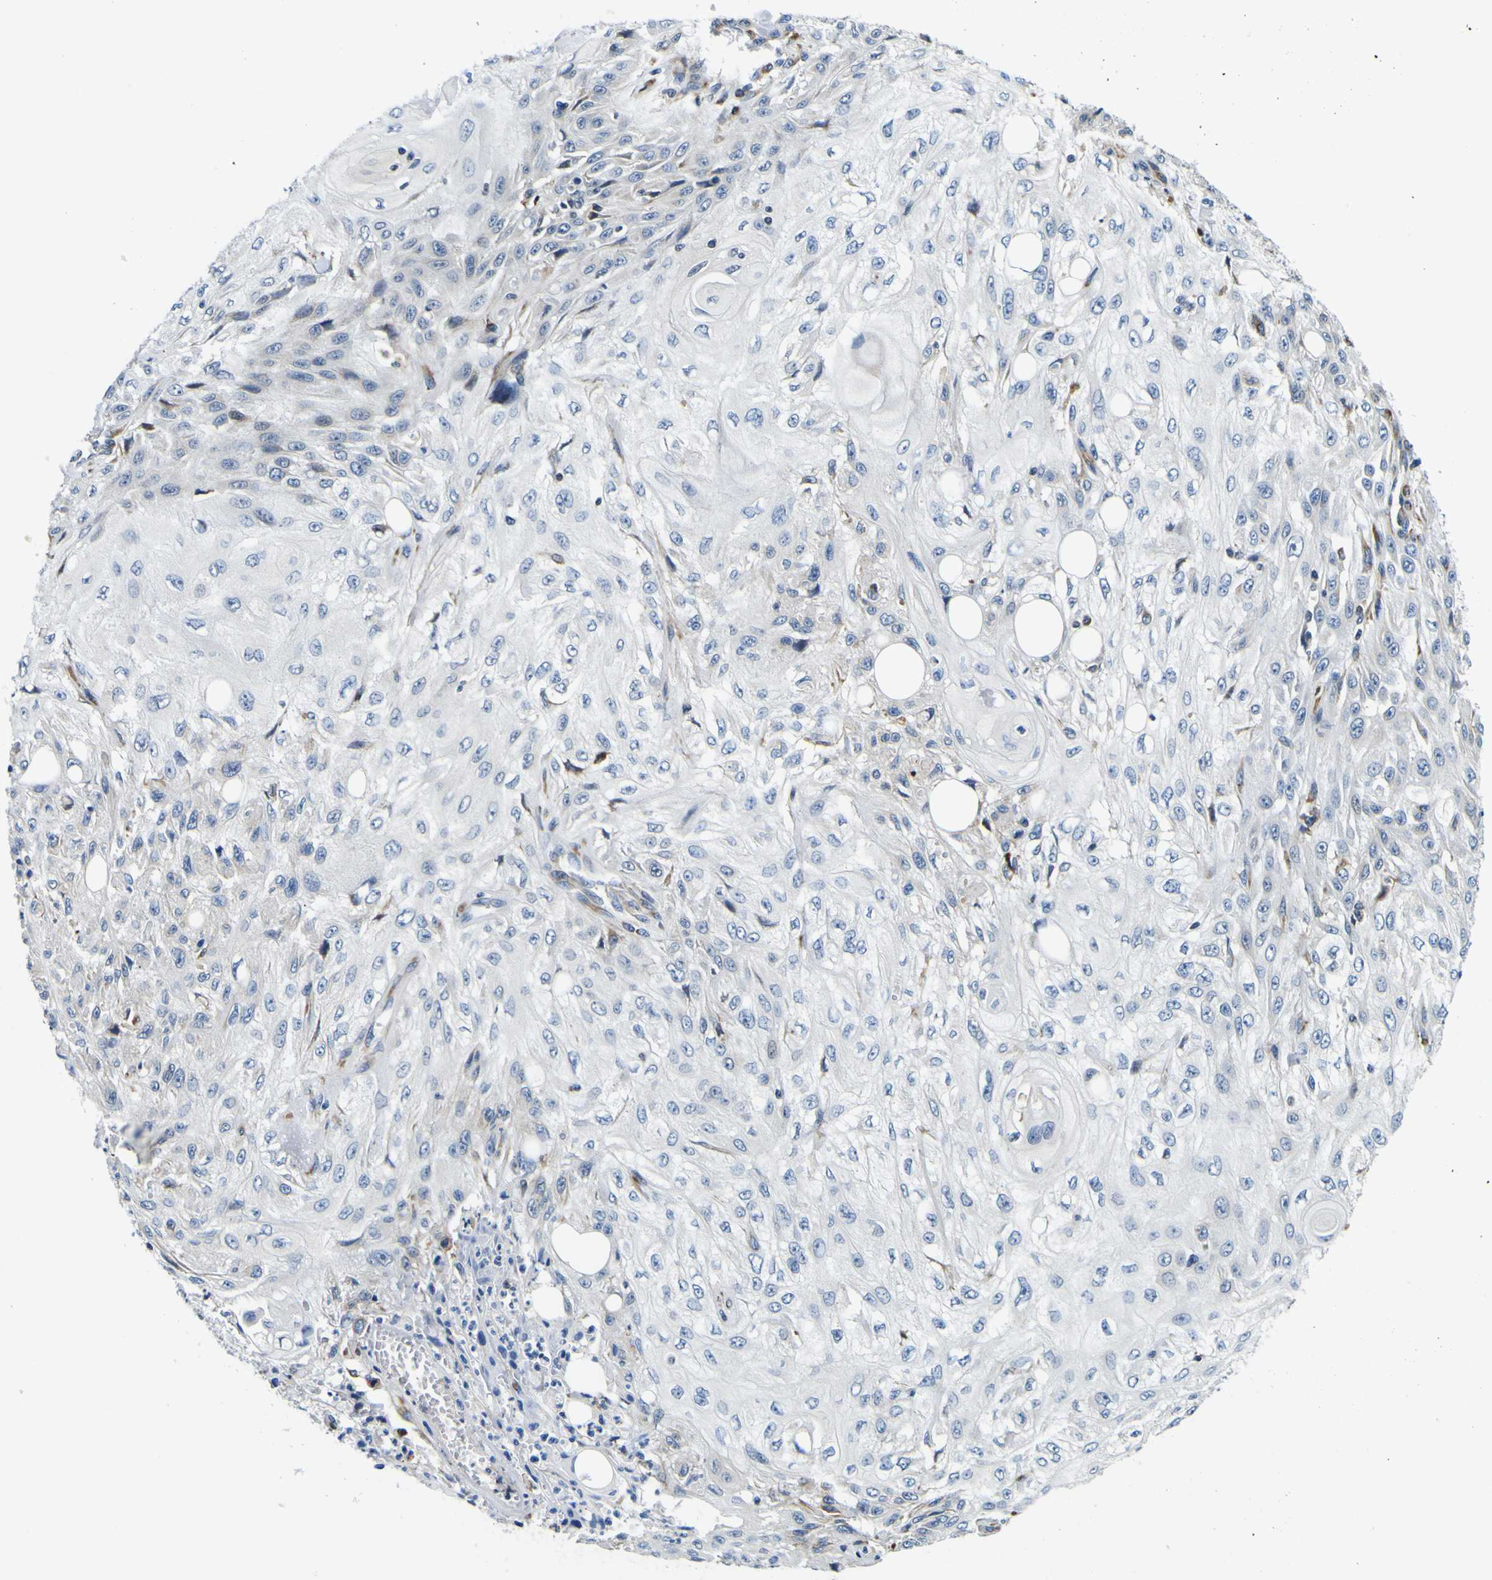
{"staining": {"intensity": "negative", "quantity": "none", "location": "none"}, "tissue": "skin cancer", "cell_type": "Tumor cells", "image_type": "cancer", "snomed": [{"axis": "morphology", "description": "Squamous cell carcinoma, NOS"}, {"axis": "topography", "description": "Skin"}], "caption": "IHC histopathology image of human skin cancer stained for a protein (brown), which exhibits no positivity in tumor cells.", "gene": "NLRP3", "patient": {"sex": "male", "age": 75}}